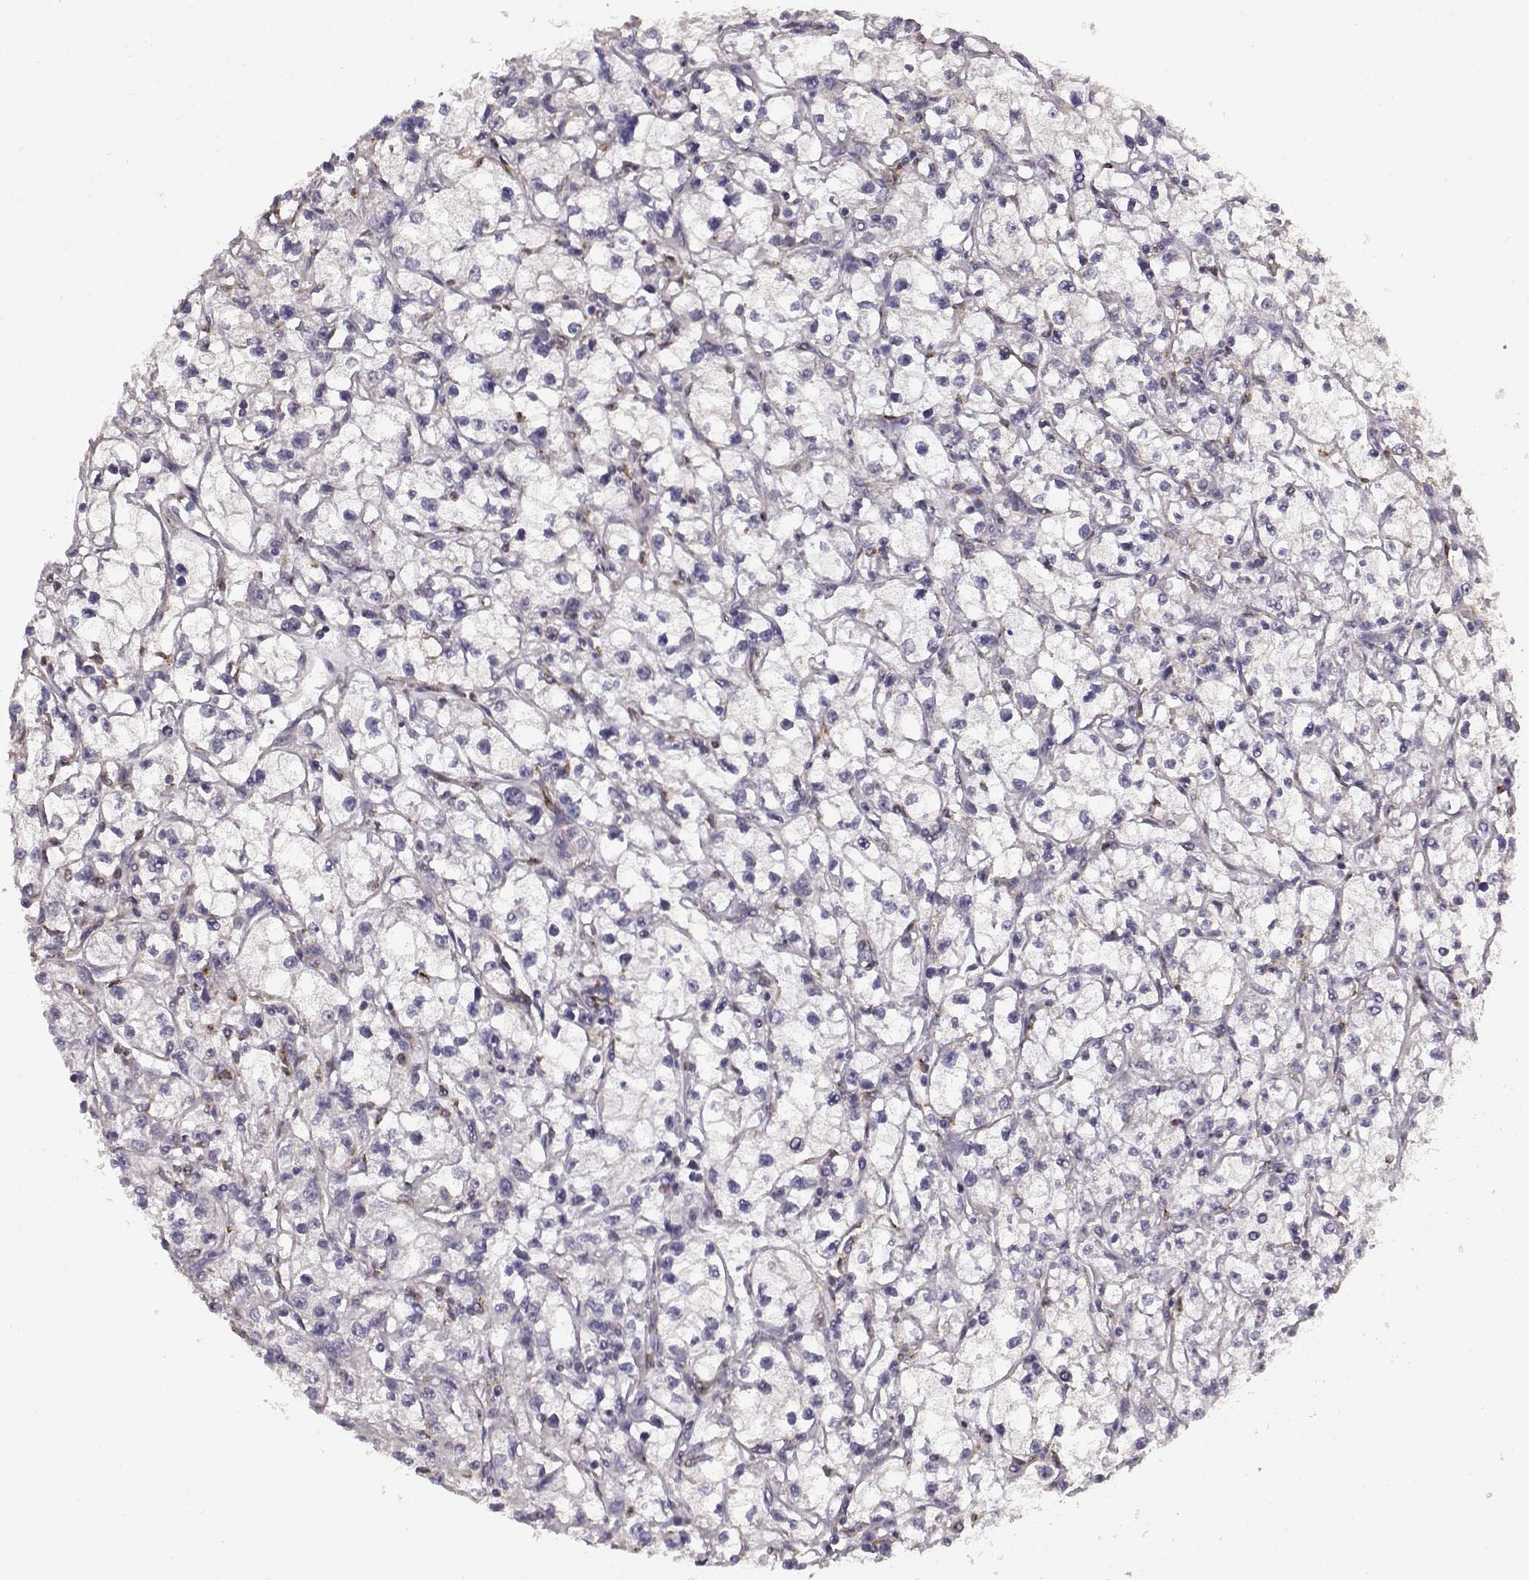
{"staining": {"intensity": "negative", "quantity": "none", "location": "none"}, "tissue": "renal cancer", "cell_type": "Tumor cells", "image_type": "cancer", "snomed": [{"axis": "morphology", "description": "Adenocarcinoma, NOS"}, {"axis": "topography", "description": "Kidney"}], "caption": "Renal cancer (adenocarcinoma) stained for a protein using IHC exhibits no staining tumor cells.", "gene": "SPAG17", "patient": {"sex": "male", "age": 67}}